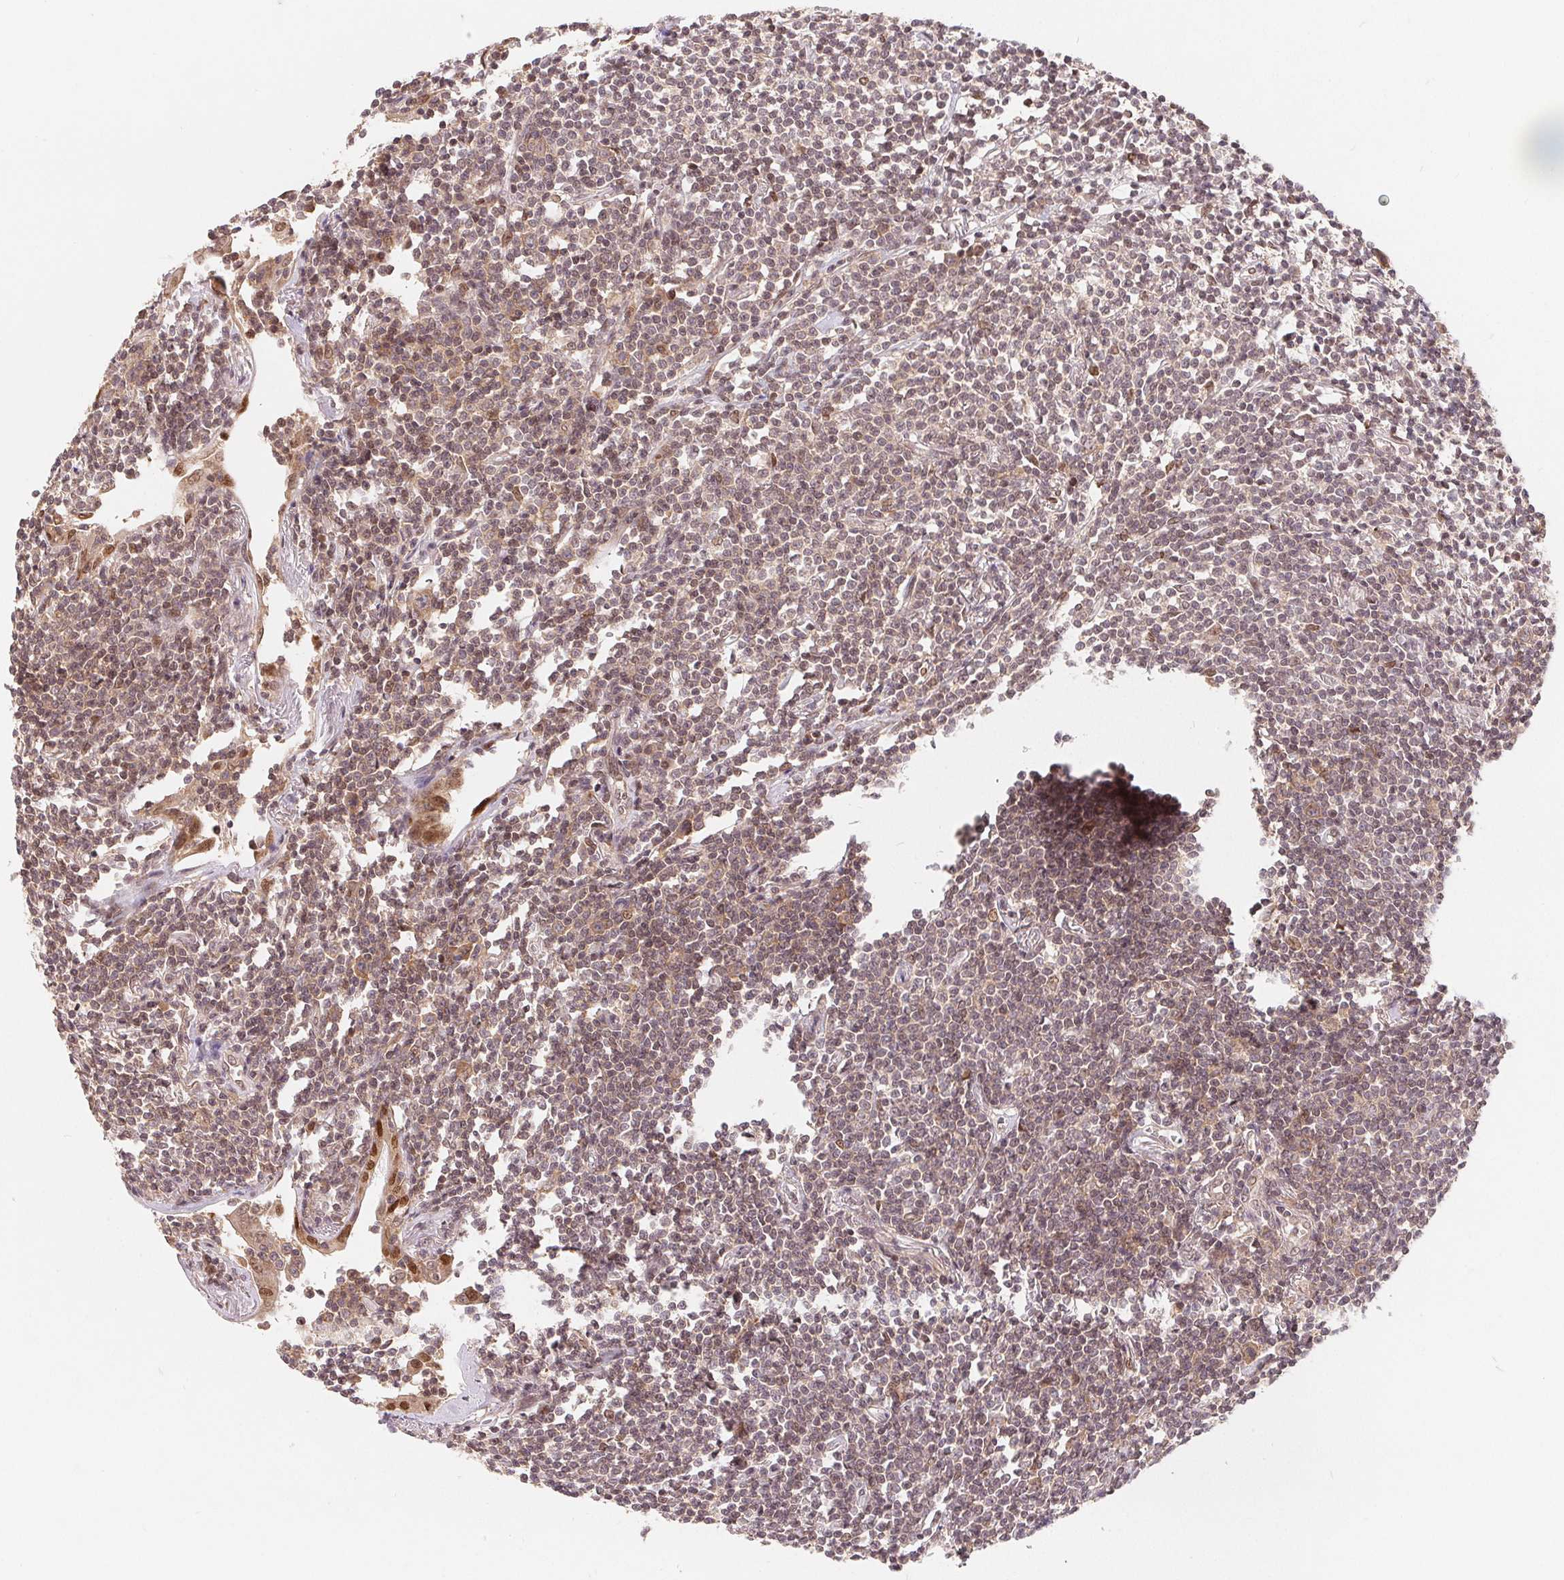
{"staining": {"intensity": "weak", "quantity": "25%-75%", "location": "nuclear"}, "tissue": "lymphoma", "cell_type": "Tumor cells", "image_type": "cancer", "snomed": [{"axis": "morphology", "description": "Malignant lymphoma, non-Hodgkin's type, Low grade"}, {"axis": "topography", "description": "Lung"}], "caption": "Lymphoma stained for a protein displays weak nuclear positivity in tumor cells.", "gene": "HMGN3", "patient": {"sex": "female", "age": 71}}